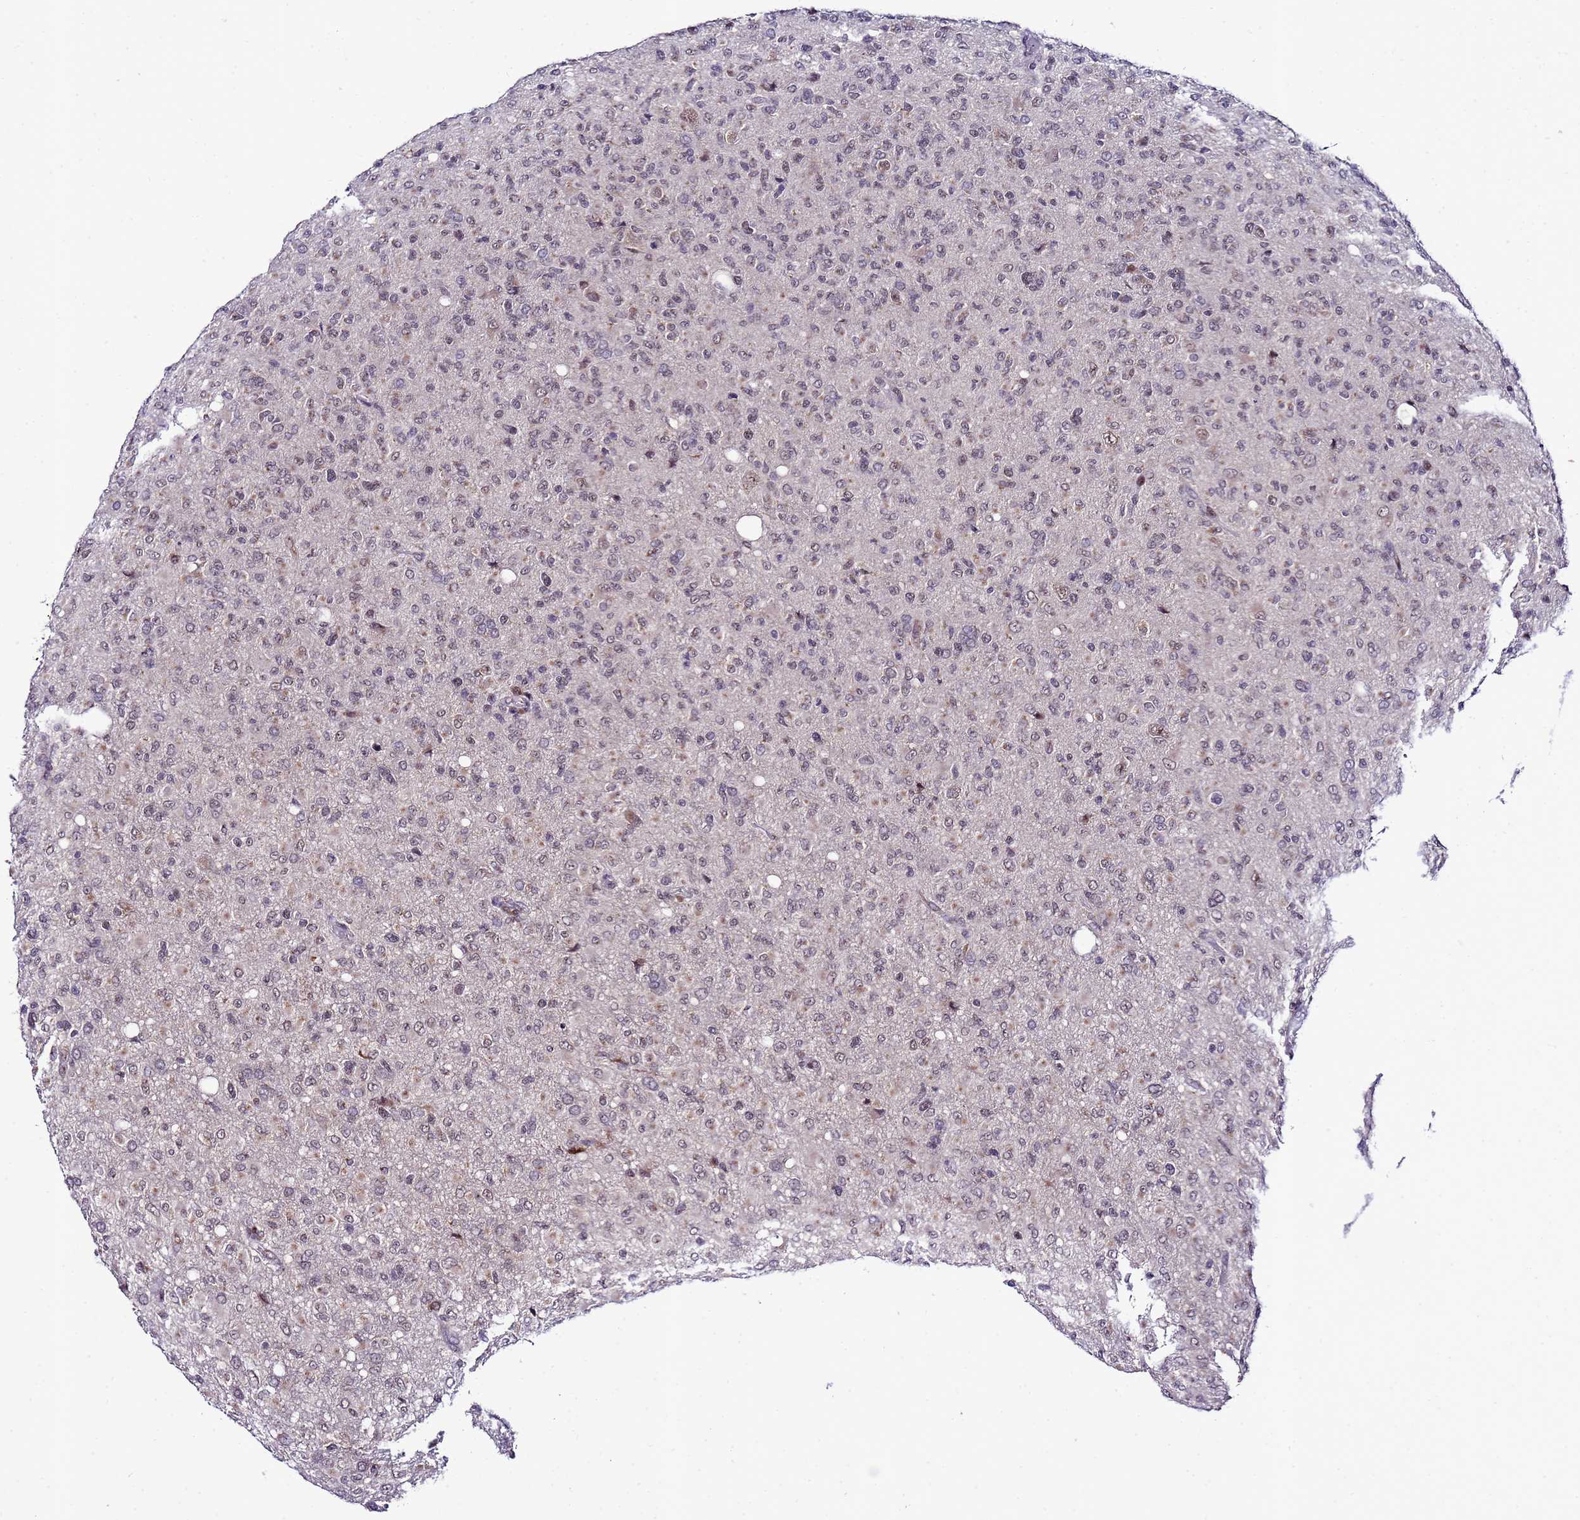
{"staining": {"intensity": "weak", "quantity": "25%-75%", "location": "cytoplasmic/membranous,nuclear"}, "tissue": "glioma", "cell_type": "Tumor cells", "image_type": "cancer", "snomed": [{"axis": "morphology", "description": "Glioma, malignant, High grade"}, {"axis": "topography", "description": "Brain"}], "caption": "Protein staining by IHC demonstrates weak cytoplasmic/membranous and nuclear expression in approximately 25%-75% of tumor cells in glioma.", "gene": "C19orf47", "patient": {"sex": "female", "age": 57}}